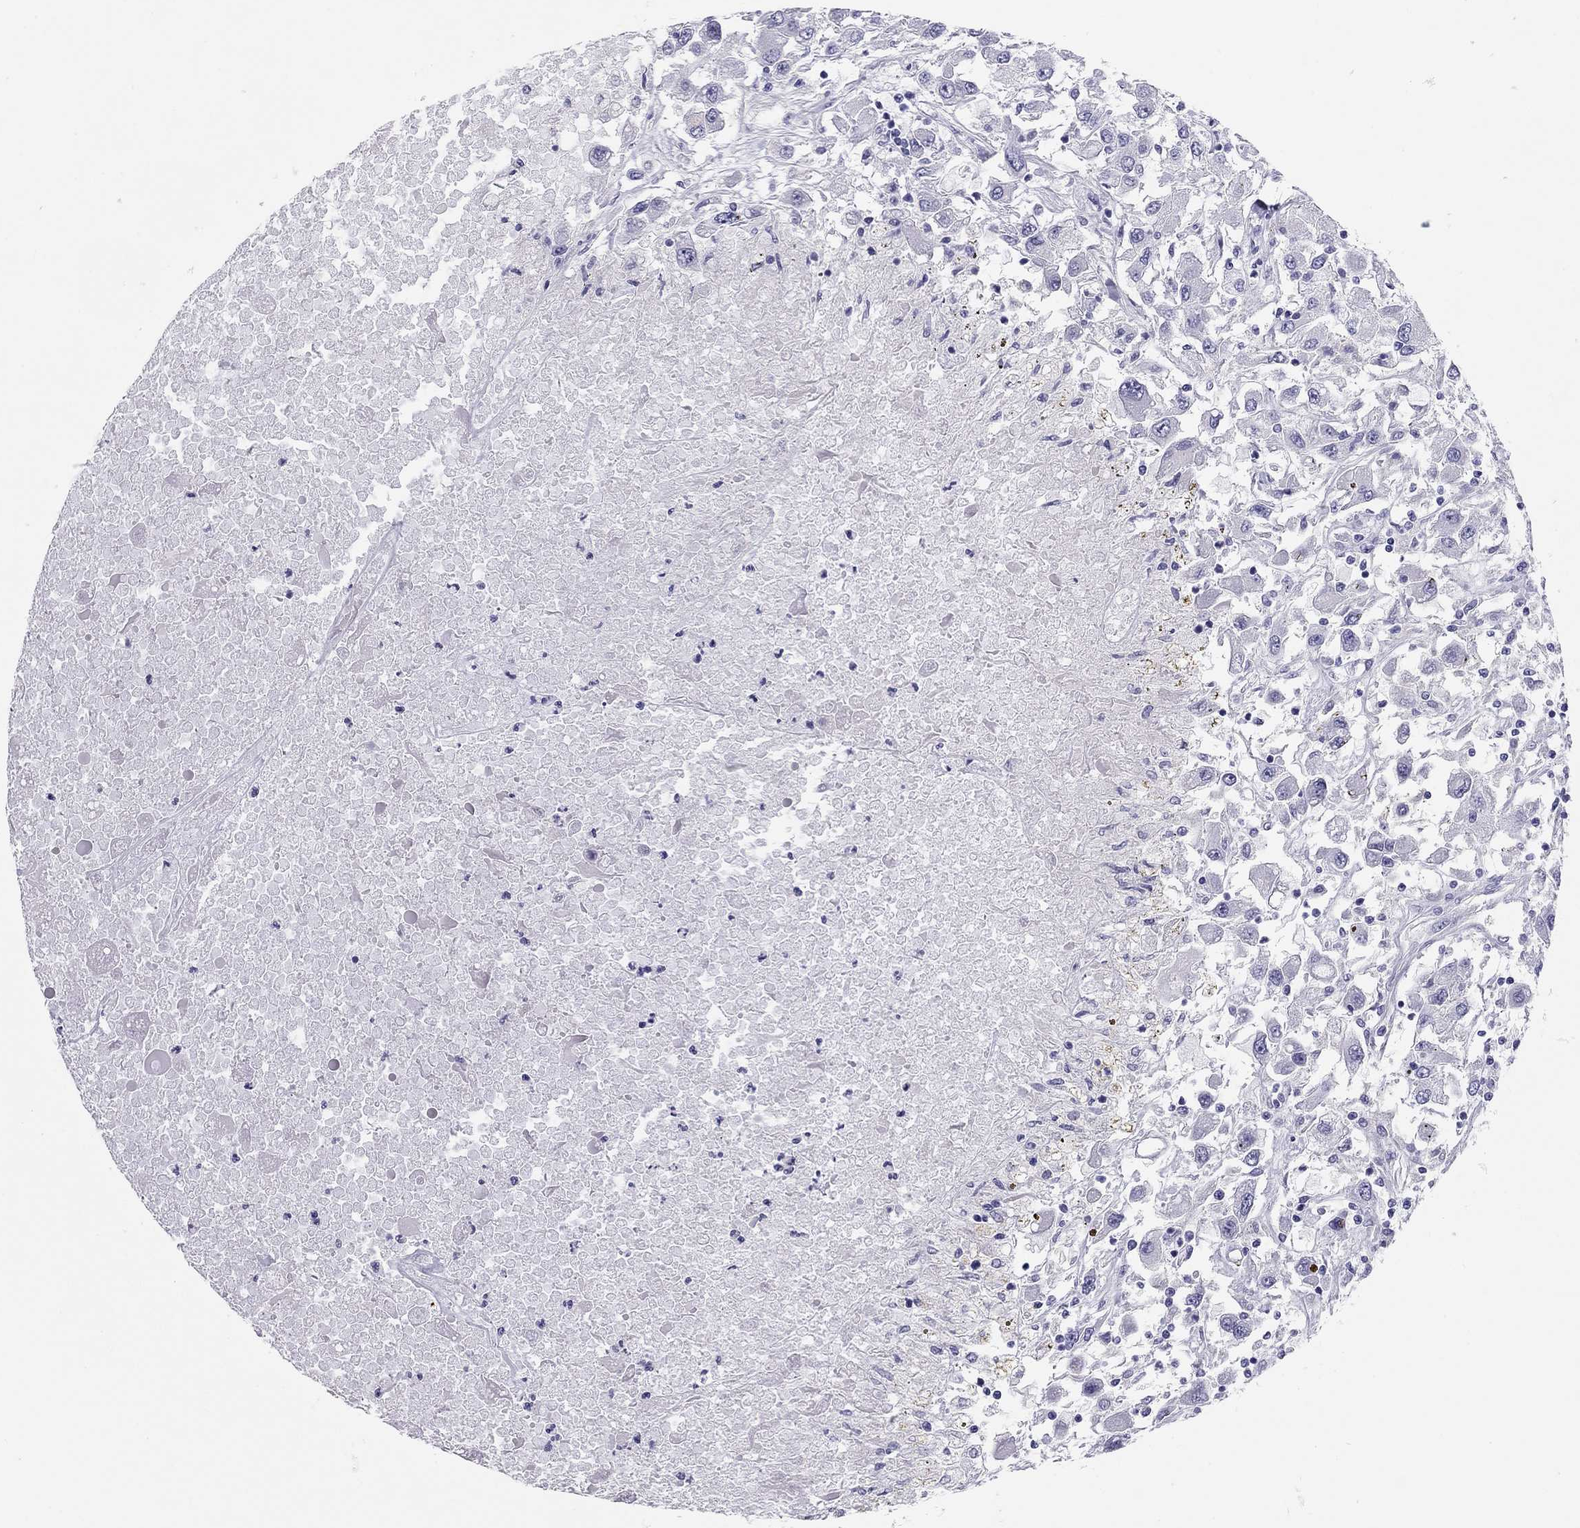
{"staining": {"intensity": "negative", "quantity": "none", "location": "none"}, "tissue": "renal cancer", "cell_type": "Tumor cells", "image_type": "cancer", "snomed": [{"axis": "morphology", "description": "Adenocarcinoma, NOS"}, {"axis": "topography", "description": "Kidney"}], "caption": "The immunohistochemistry micrograph has no significant staining in tumor cells of adenocarcinoma (renal) tissue. The staining is performed using DAB (3,3'-diaminobenzidine) brown chromogen with nuclei counter-stained in using hematoxylin.", "gene": "SCARB1", "patient": {"sex": "female", "age": 67}}